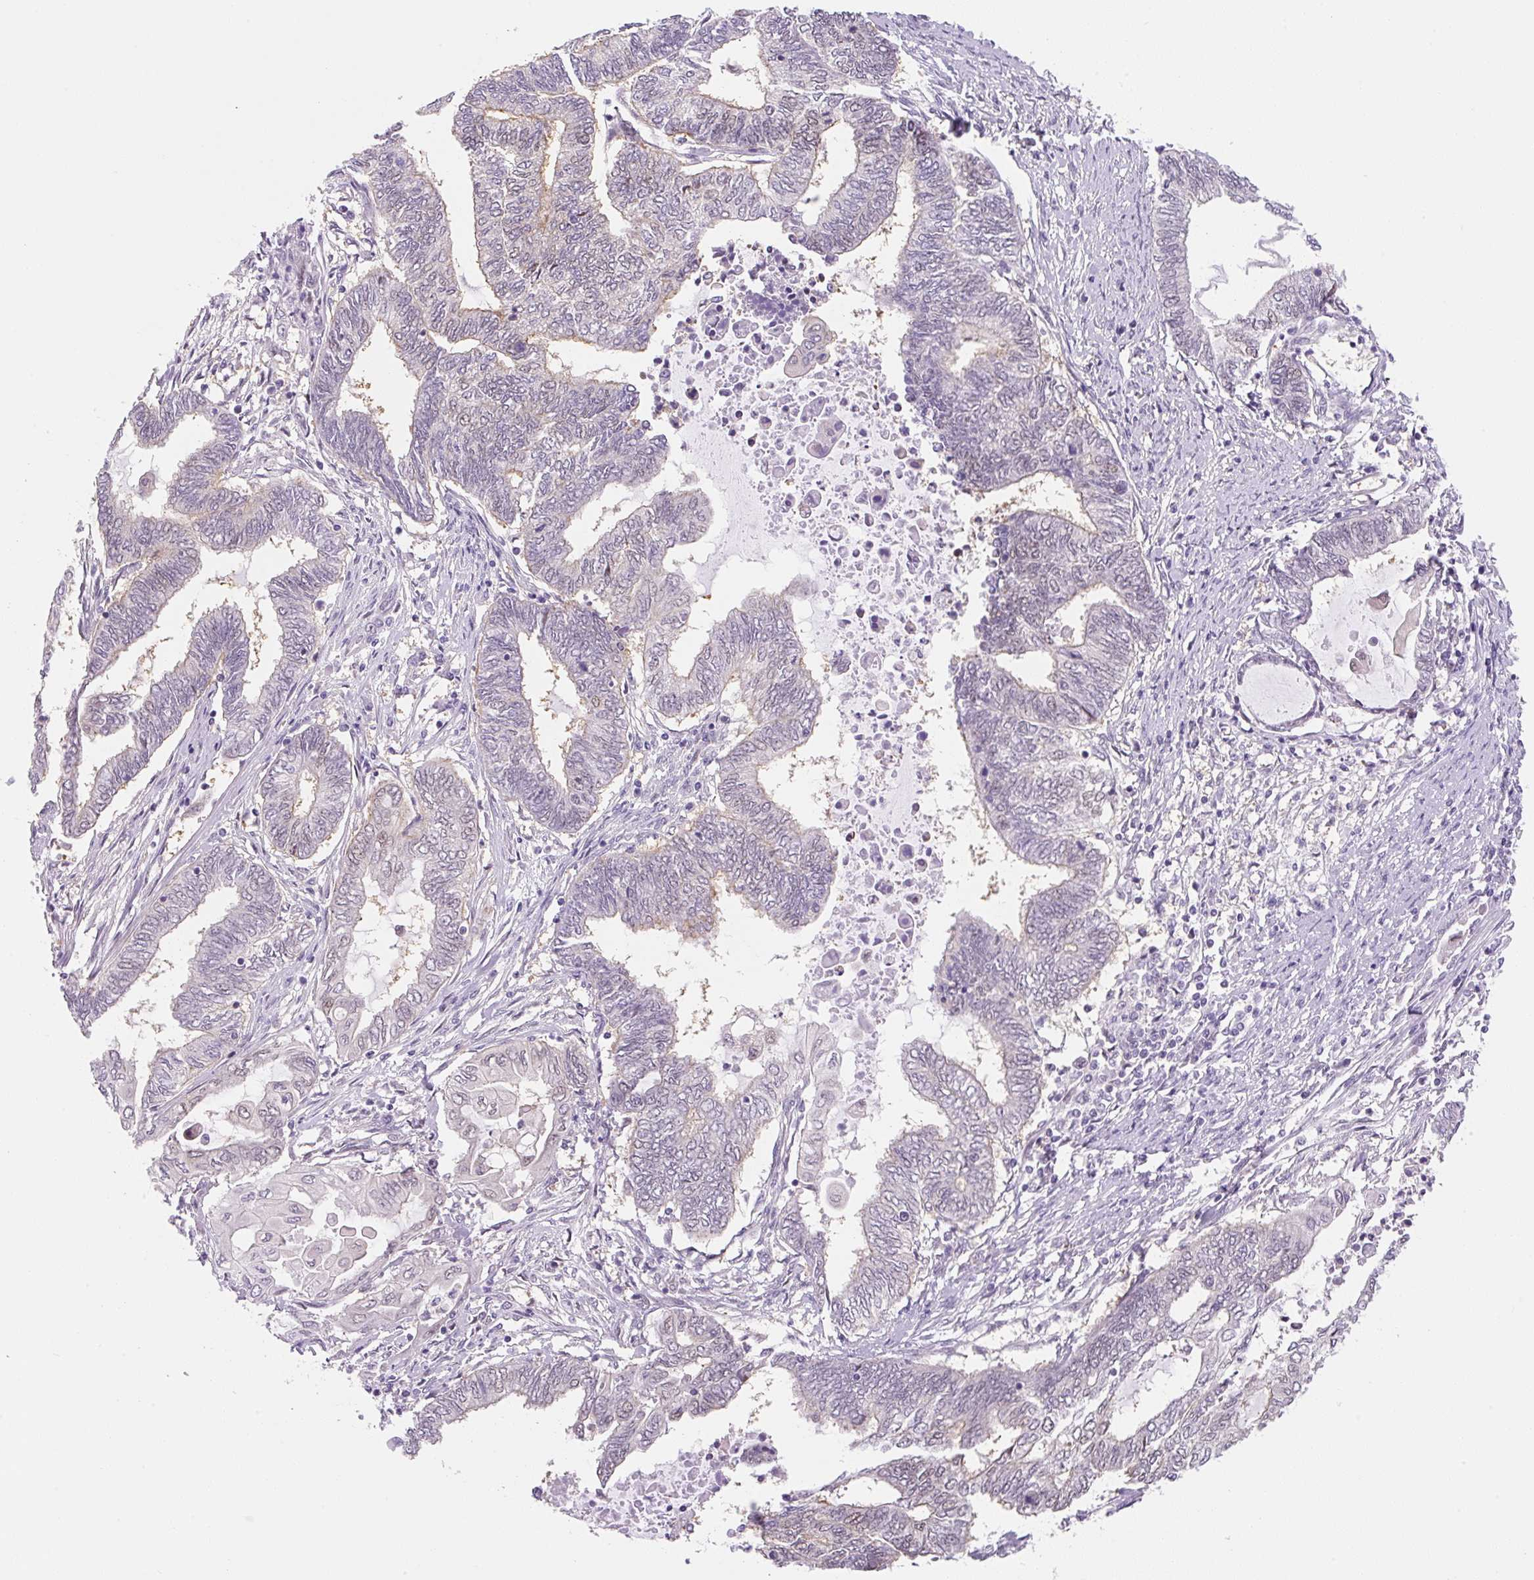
{"staining": {"intensity": "negative", "quantity": "none", "location": "none"}, "tissue": "endometrial cancer", "cell_type": "Tumor cells", "image_type": "cancer", "snomed": [{"axis": "morphology", "description": "Adenocarcinoma, NOS"}, {"axis": "topography", "description": "Uterus"}, {"axis": "topography", "description": "Endometrium"}], "caption": "Image shows no protein expression in tumor cells of endometrial cancer (adenocarcinoma) tissue.", "gene": "SYNE3", "patient": {"sex": "female", "age": 70}}